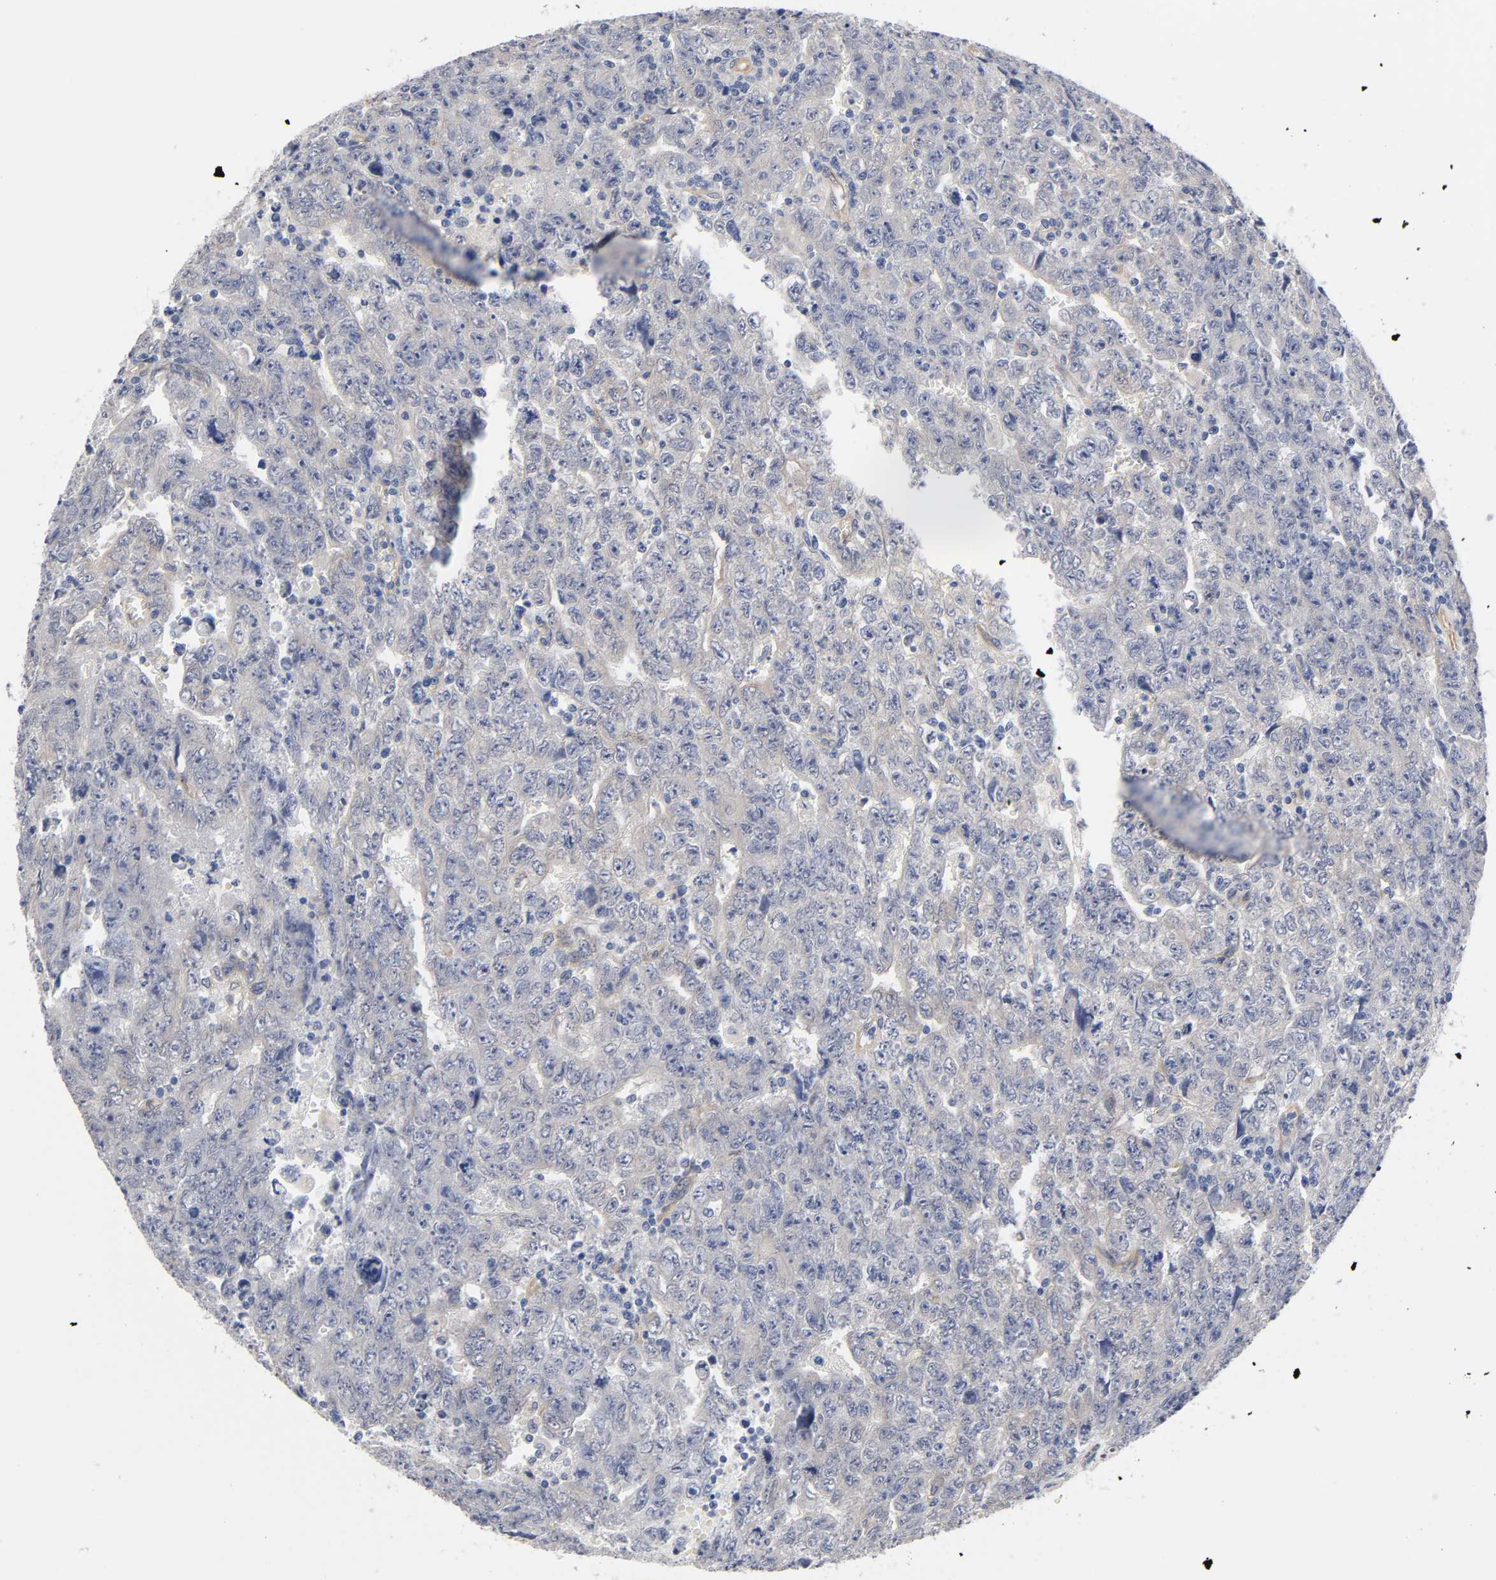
{"staining": {"intensity": "negative", "quantity": "none", "location": "none"}, "tissue": "testis cancer", "cell_type": "Tumor cells", "image_type": "cancer", "snomed": [{"axis": "morphology", "description": "Carcinoma, Embryonal, NOS"}, {"axis": "topography", "description": "Testis"}], "caption": "High power microscopy histopathology image of an immunohistochemistry histopathology image of testis embryonal carcinoma, revealing no significant positivity in tumor cells.", "gene": "RAB13", "patient": {"sex": "male", "age": 28}}